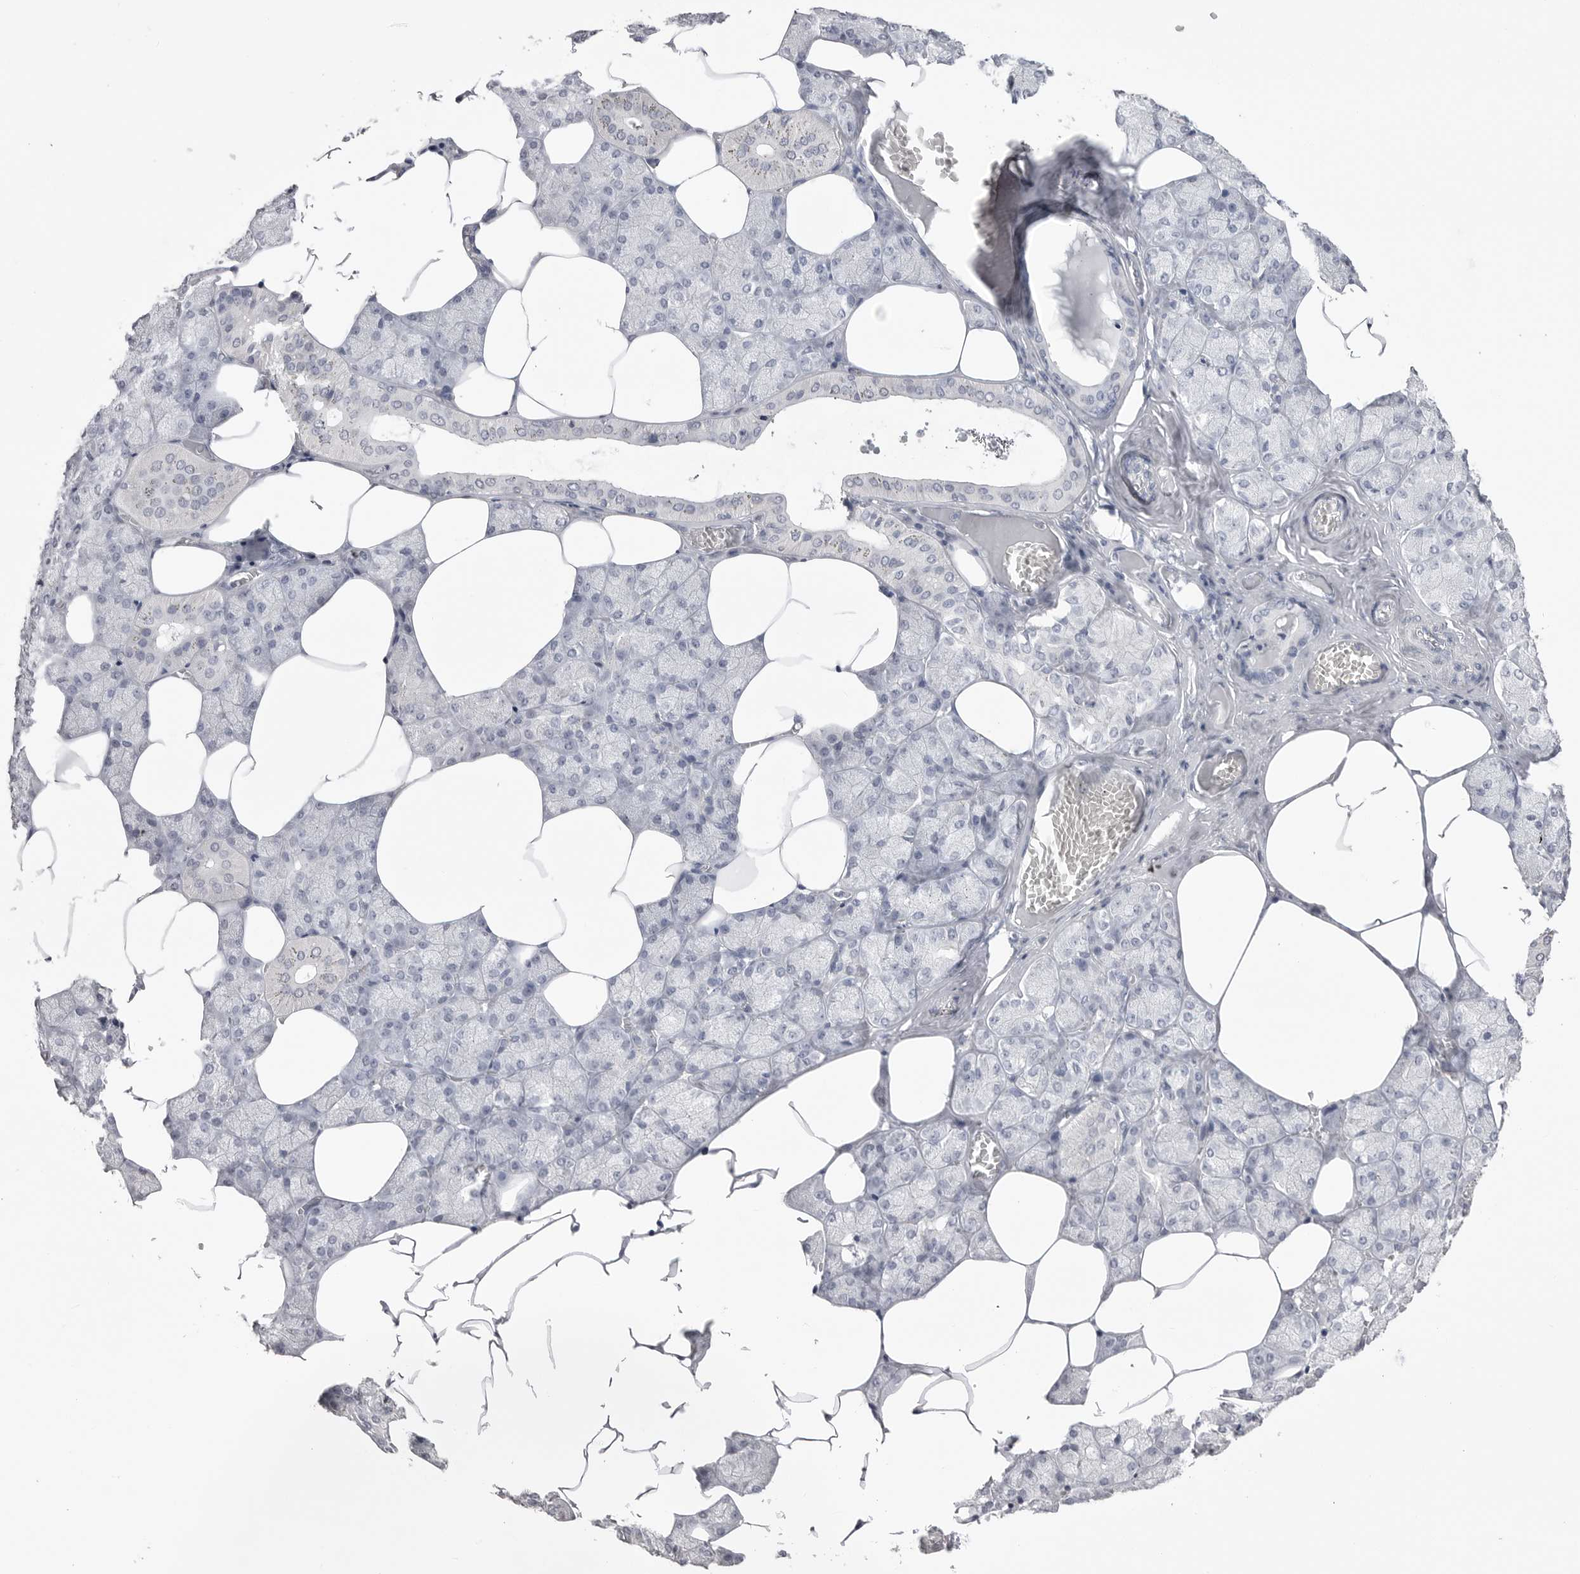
{"staining": {"intensity": "negative", "quantity": "none", "location": "none"}, "tissue": "salivary gland", "cell_type": "Glandular cells", "image_type": "normal", "snomed": [{"axis": "morphology", "description": "Normal tissue, NOS"}, {"axis": "topography", "description": "Salivary gland"}], "caption": "This is an immunohistochemistry micrograph of benign salivary gland. There is no positivity in glandular cells.", "gene": "ICAM5", "patient": {"sex": "male", "age": 62}}